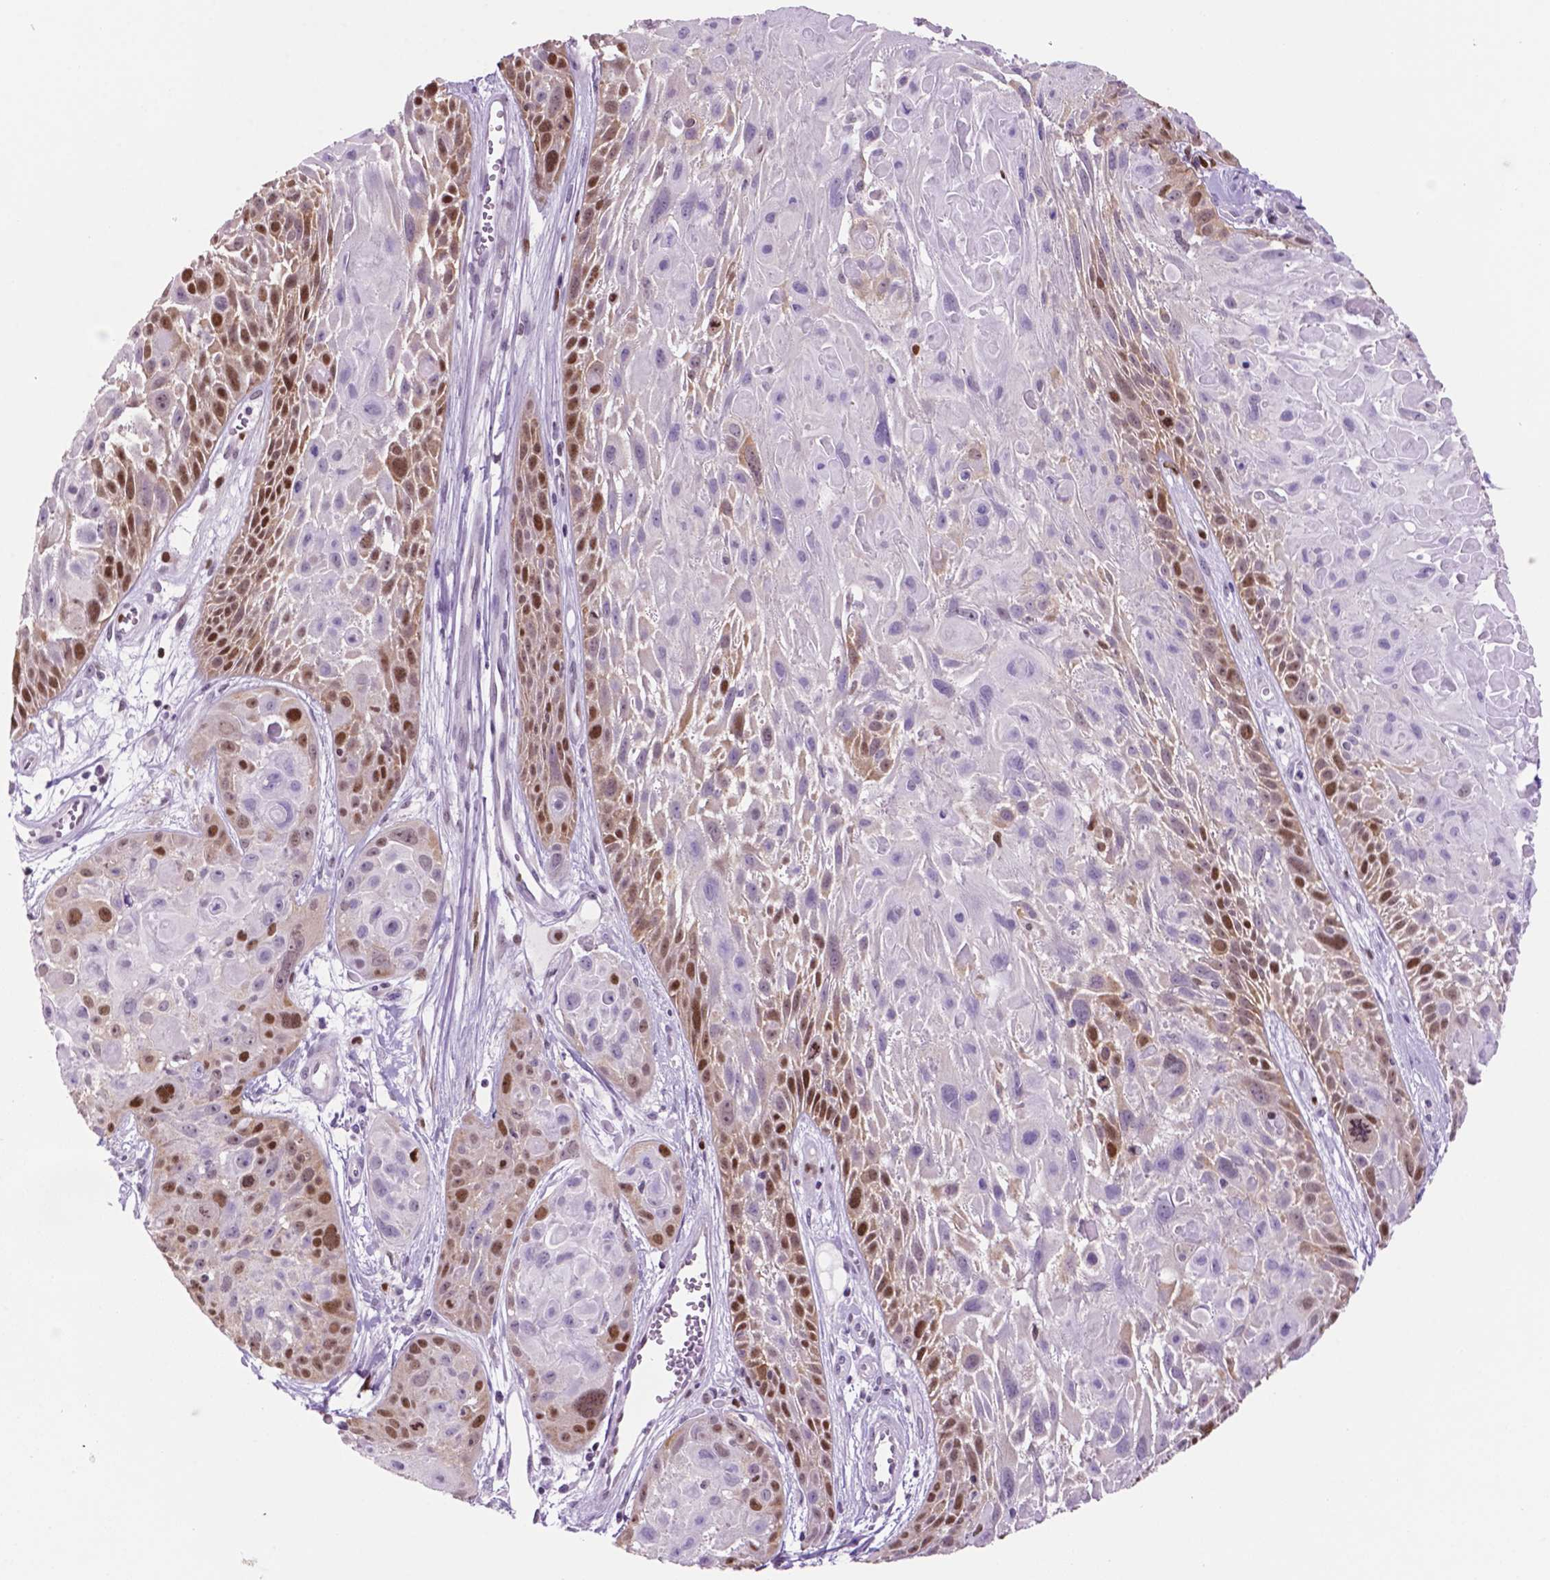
{"staining": {"intensity": "moderate", "quantity": "25%-75%", "location": "nuclear"}, "tissue": "skin cancer", "cell_type": "Tumor cells", "image_type": "cancer", "snomed": [{"axis": "morphology", "description": "Squamous cell carcinoma, NOS"}, {"axis": "topography", "description": "Skin"}, {"axis": "topography", "description": "Anal"}], "caption": "This is an image of IHC staining of skin cancer (squamous cell carcinoma), which shows moderate expression in the nuclear of tumor cells.", "gene": "NCAPH2", "patient": {"sex": "female", "age": 75}}